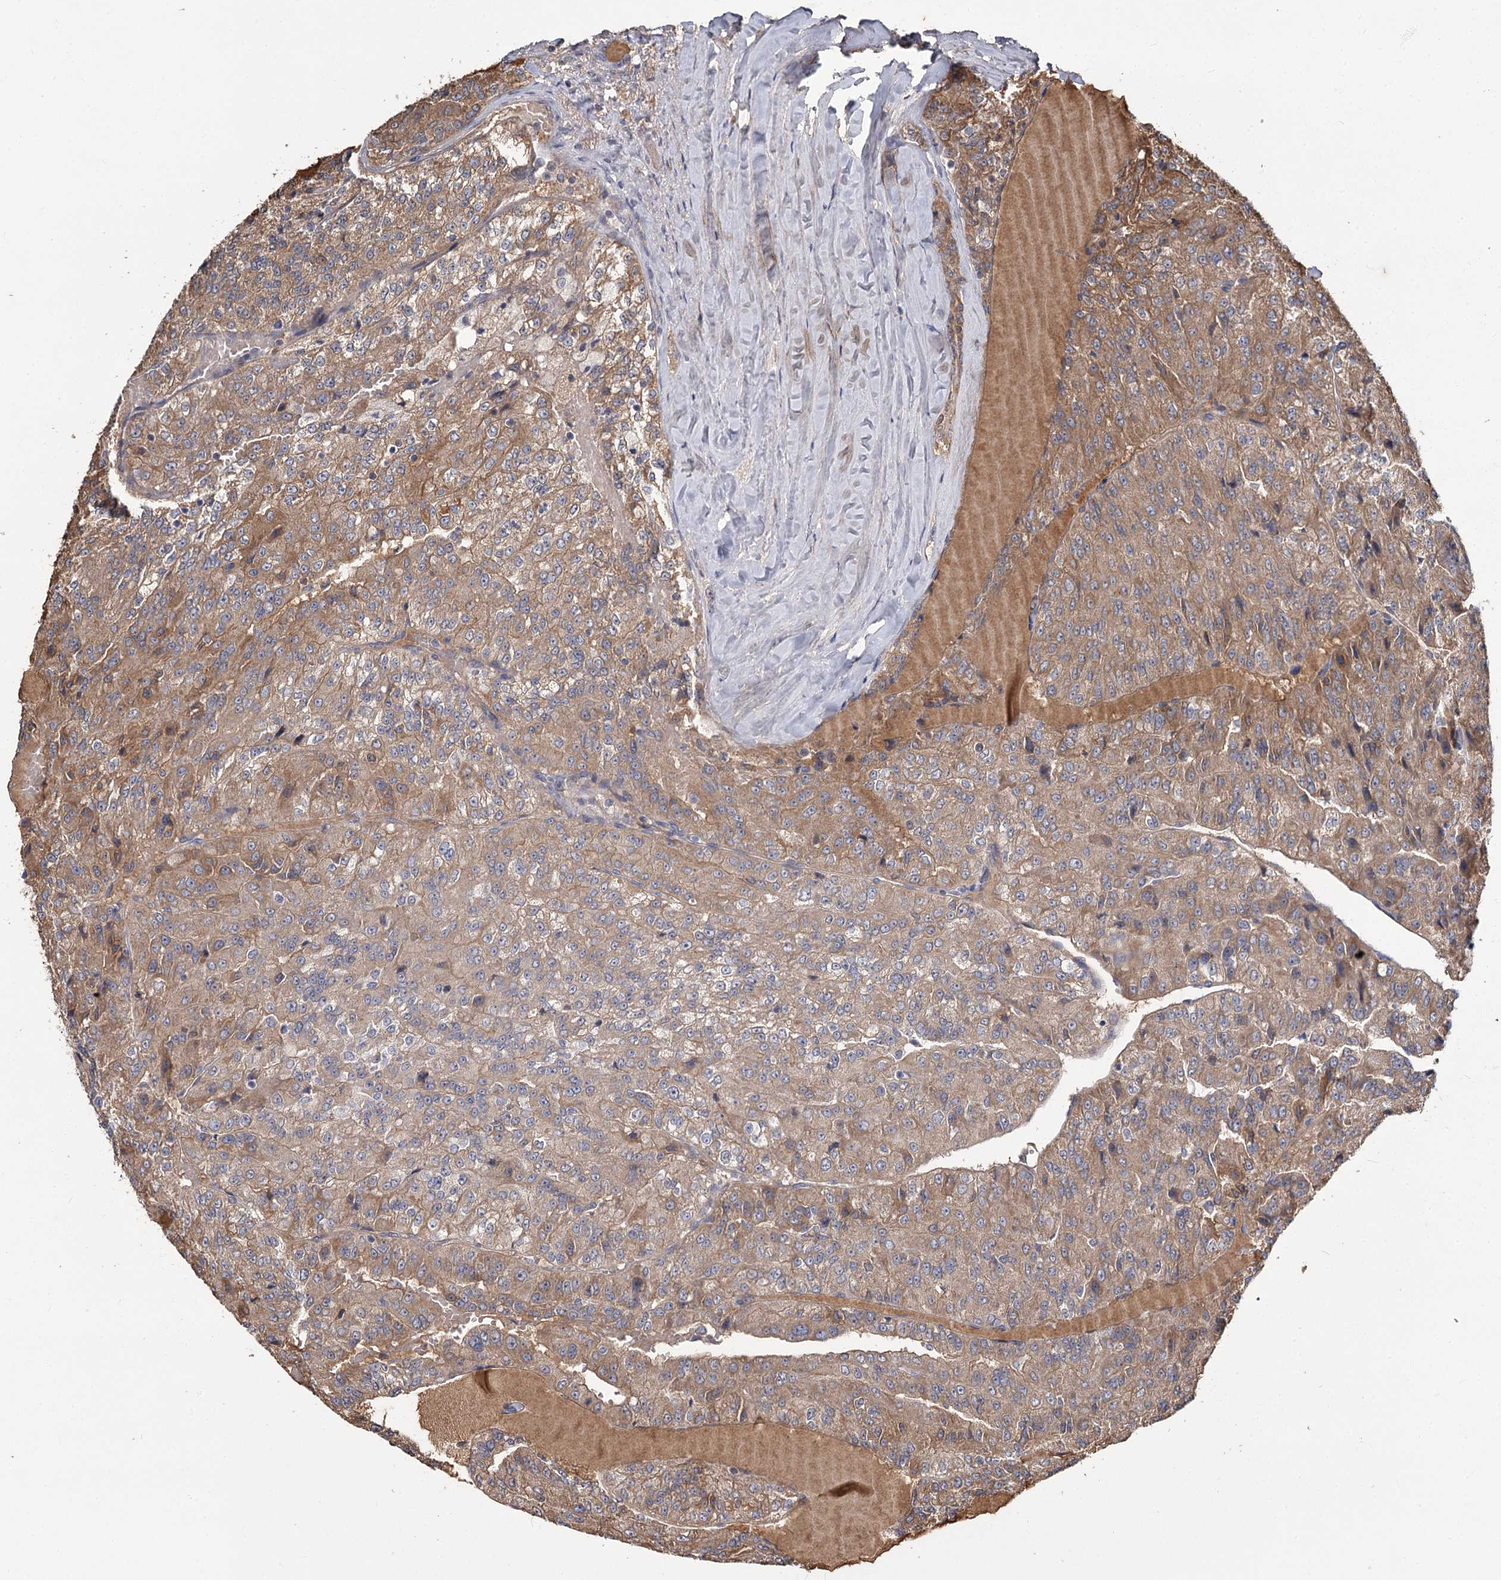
{"staining": {"intensity": "moderate", "quantity": ">75%", "location": "cytoplasmic/membranous"}, "tissue": "renal cancer", "cell_type": "Tumor cells", "image_type": "cancer", "snomed": [{"axis": "morphology", "description": "Adenocarcinoma, NOS"}, {"axis": "topography", "description": "Kidney"}], "caption": "The micrograph reveals immunohistochemical staining of renal cancer. There is moderate cytoplasmic/membranous expression is seen in approximately >75% of tumor cells. (Stains: DAB in brown, nuclei in blue, Microscopy: brightfield microscopy at high magnification).", "gene": "MFN1", "patient": {"sex": "female", "age": 63}}